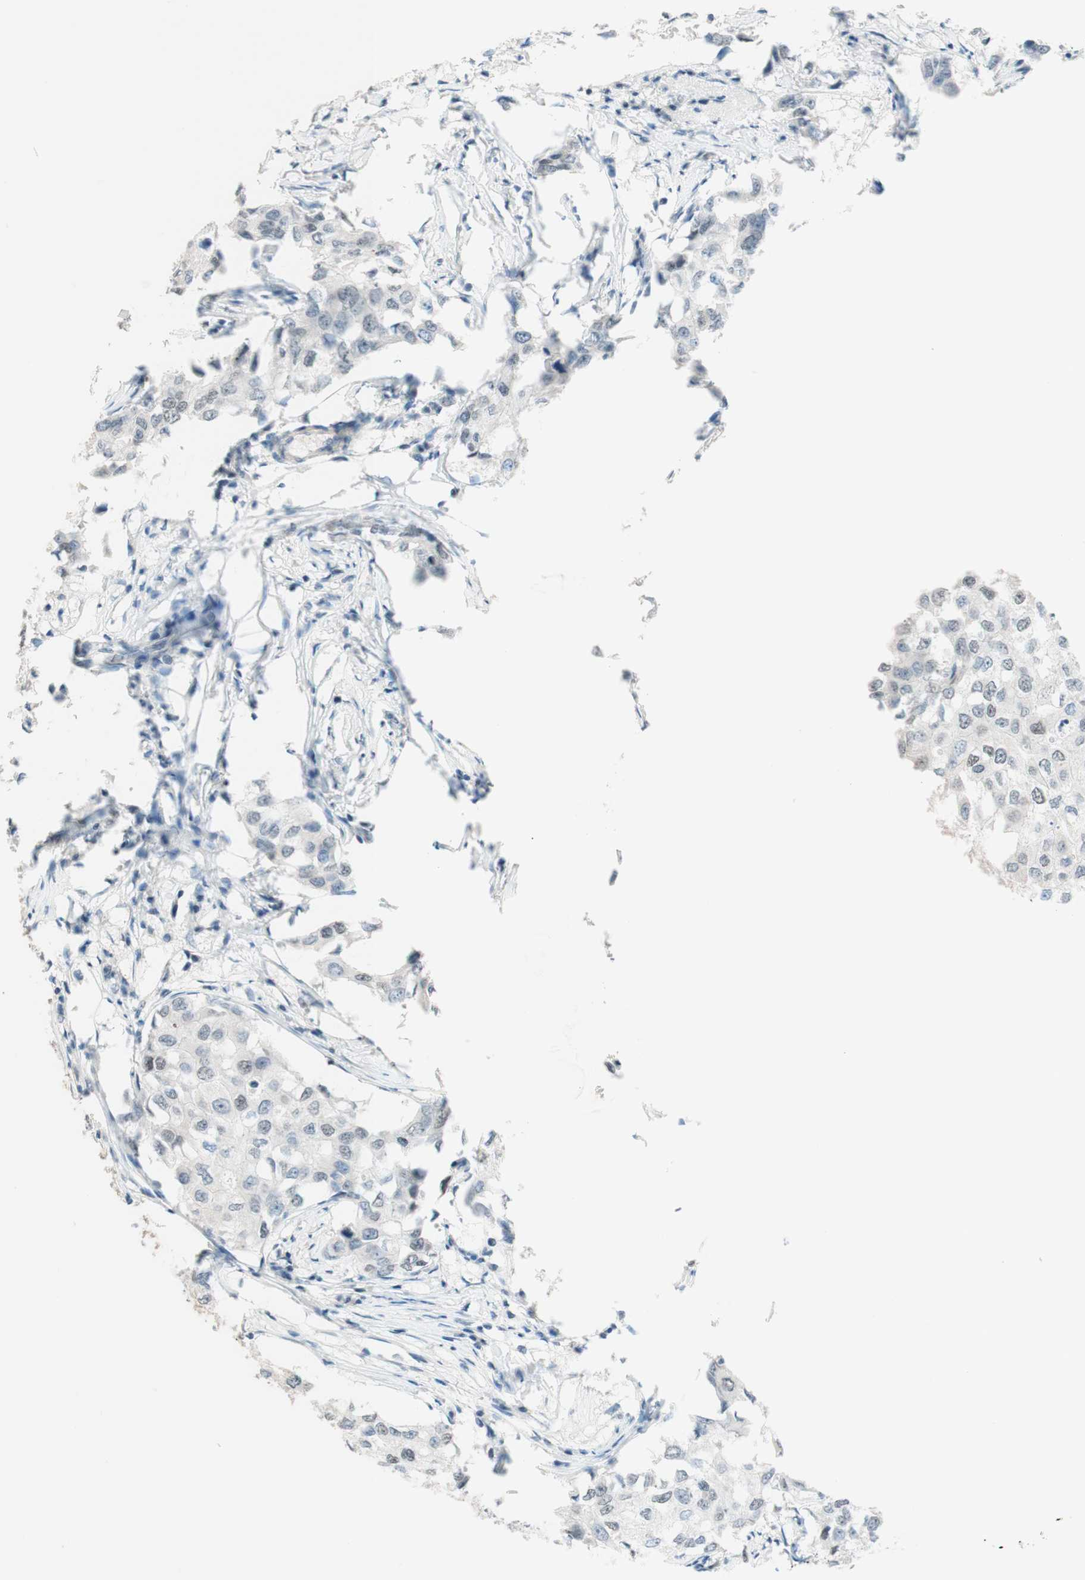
{"staining": {"intensity": "weak", "quantity": "<25%", "location": "nuclear"}, "tissue": "breast cancer", "cell_type": "Tumor cells", "image_type": "cancer", "snomed": [{"axis": "morphology", "description": "Duct carcinoma"}, {"axis": "topography", "description": "Breast"}], "caption": "Tumor cells are negative for protein expression in human breast cancer (invasive ductal carcinoma). (DAB (3,3'-diaminobenzidine) IHC, high magnification).", "gene": "JPH1", "patient": {"sex": "female", "age": 27}}